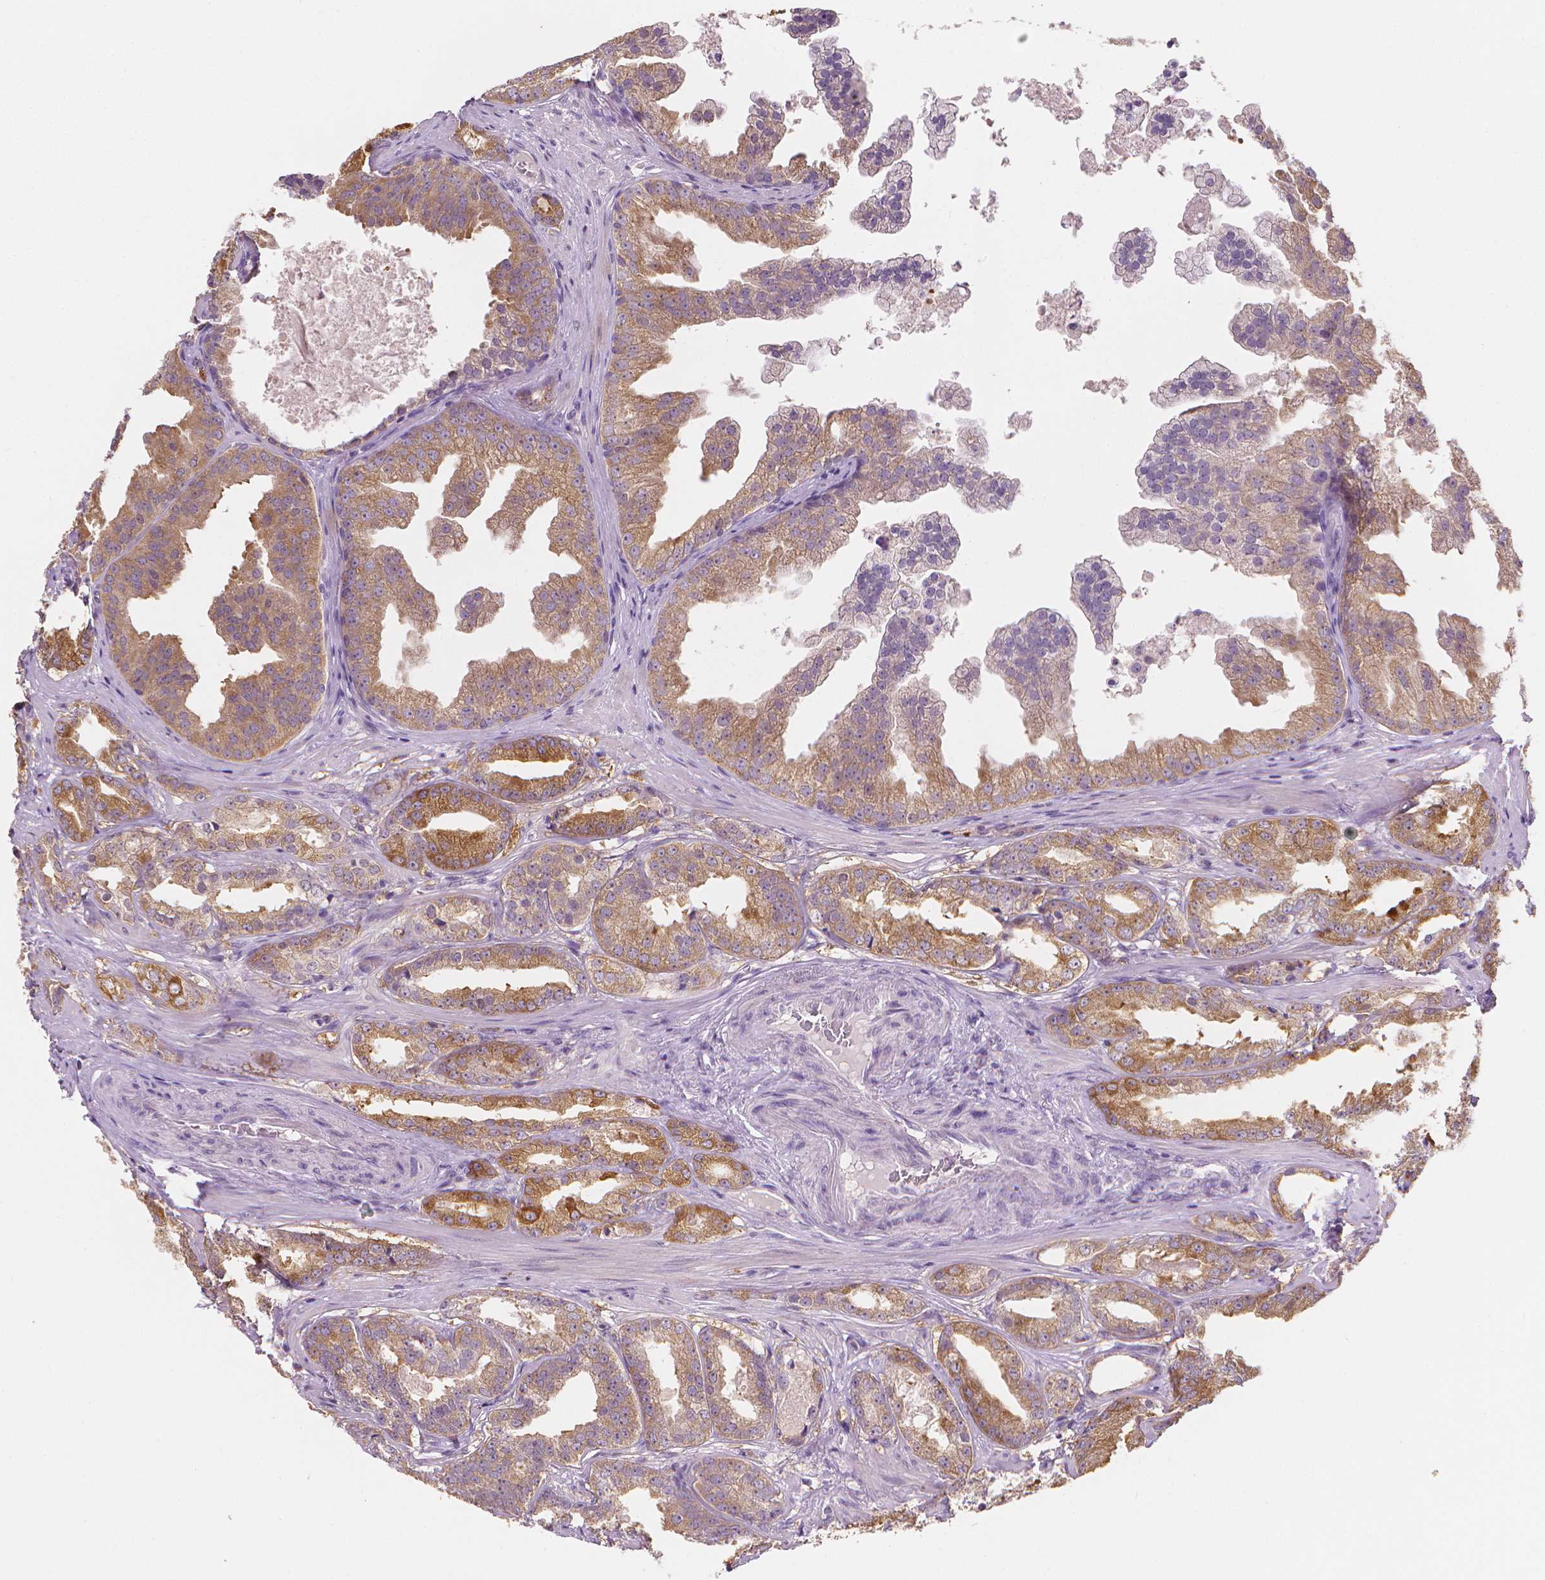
{"staining": {"intensity": "moderate", "quantity": ">75%", "location": "cytoplasmic/membranous"}, "tissue": "prostate cancer", "cell_type": "Tumor cells", "image_type": "cancer", "snomed": [{"axis": "morphology", "description": "Adenocarcinoma, Low grade"}, {"axis": "topography", "description": "Prostate"}], "caption": "This histopathology image displays low-grade adenocarcinoma (prostate) stained with IHC to label a protein in brown. The cytoplasmic/membranous of tumor cells show moderate positivity for the protein. Nuclei are counter-stained blue.", "gene": "FASN", "patient": {"sex": "male", "age": 65}}